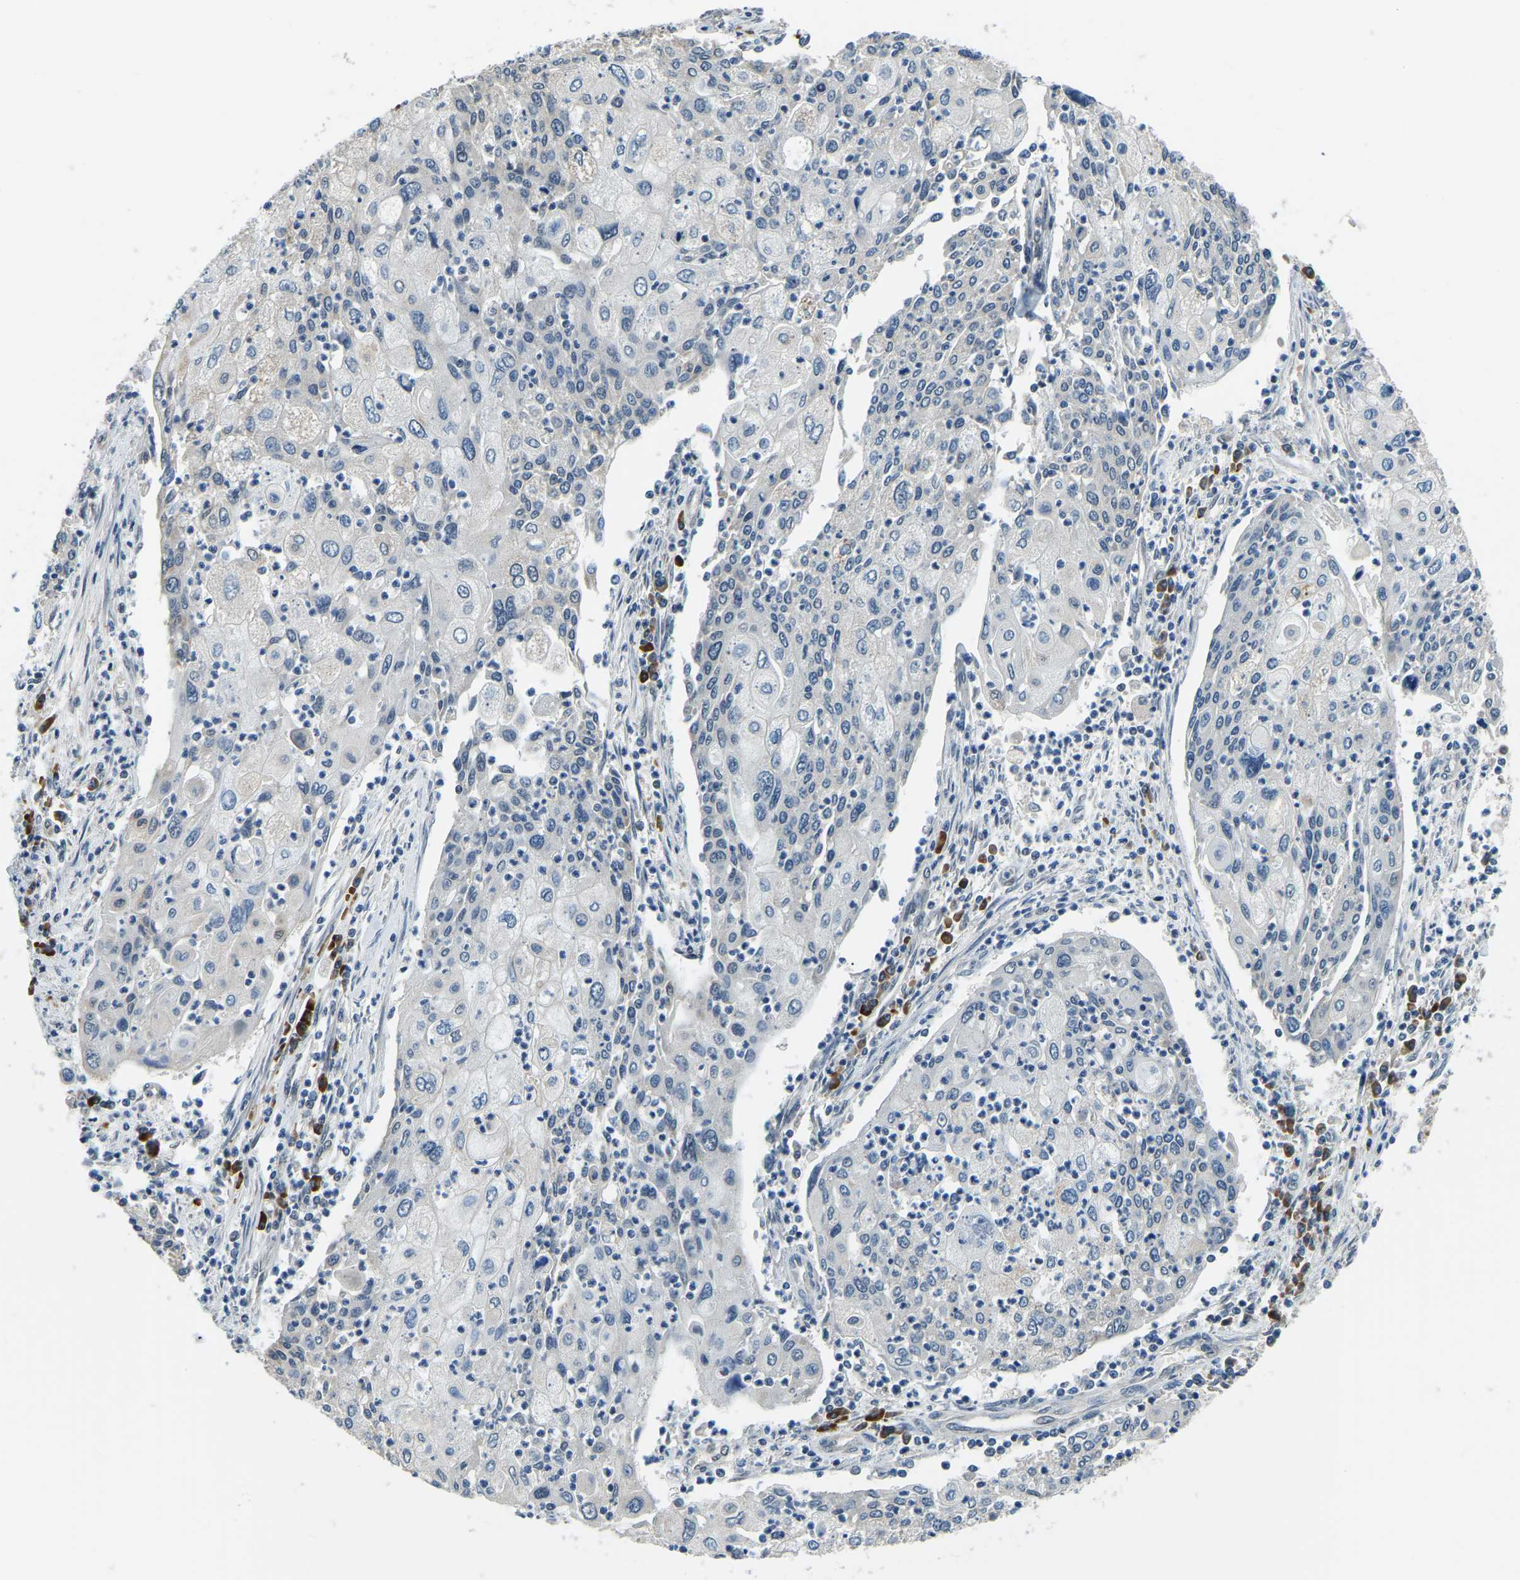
{"staining": {"intensity": "negative", "quantity": "none", "location": "none"}, "tissue": "cervical cancer", "cell_type": "Tumor cells", "image_type": "cancer", "snomed": [{"axis": "morphology", "description": "Squamous cell carcinoma, NOS"}, {"axis": "topography", "description": "Cervix"}], "caption": "Tumor cells are negative for brown protein staining in cervical cancer.", "gene": "ING2", "patient": {"sex": "female", "age": 40}}